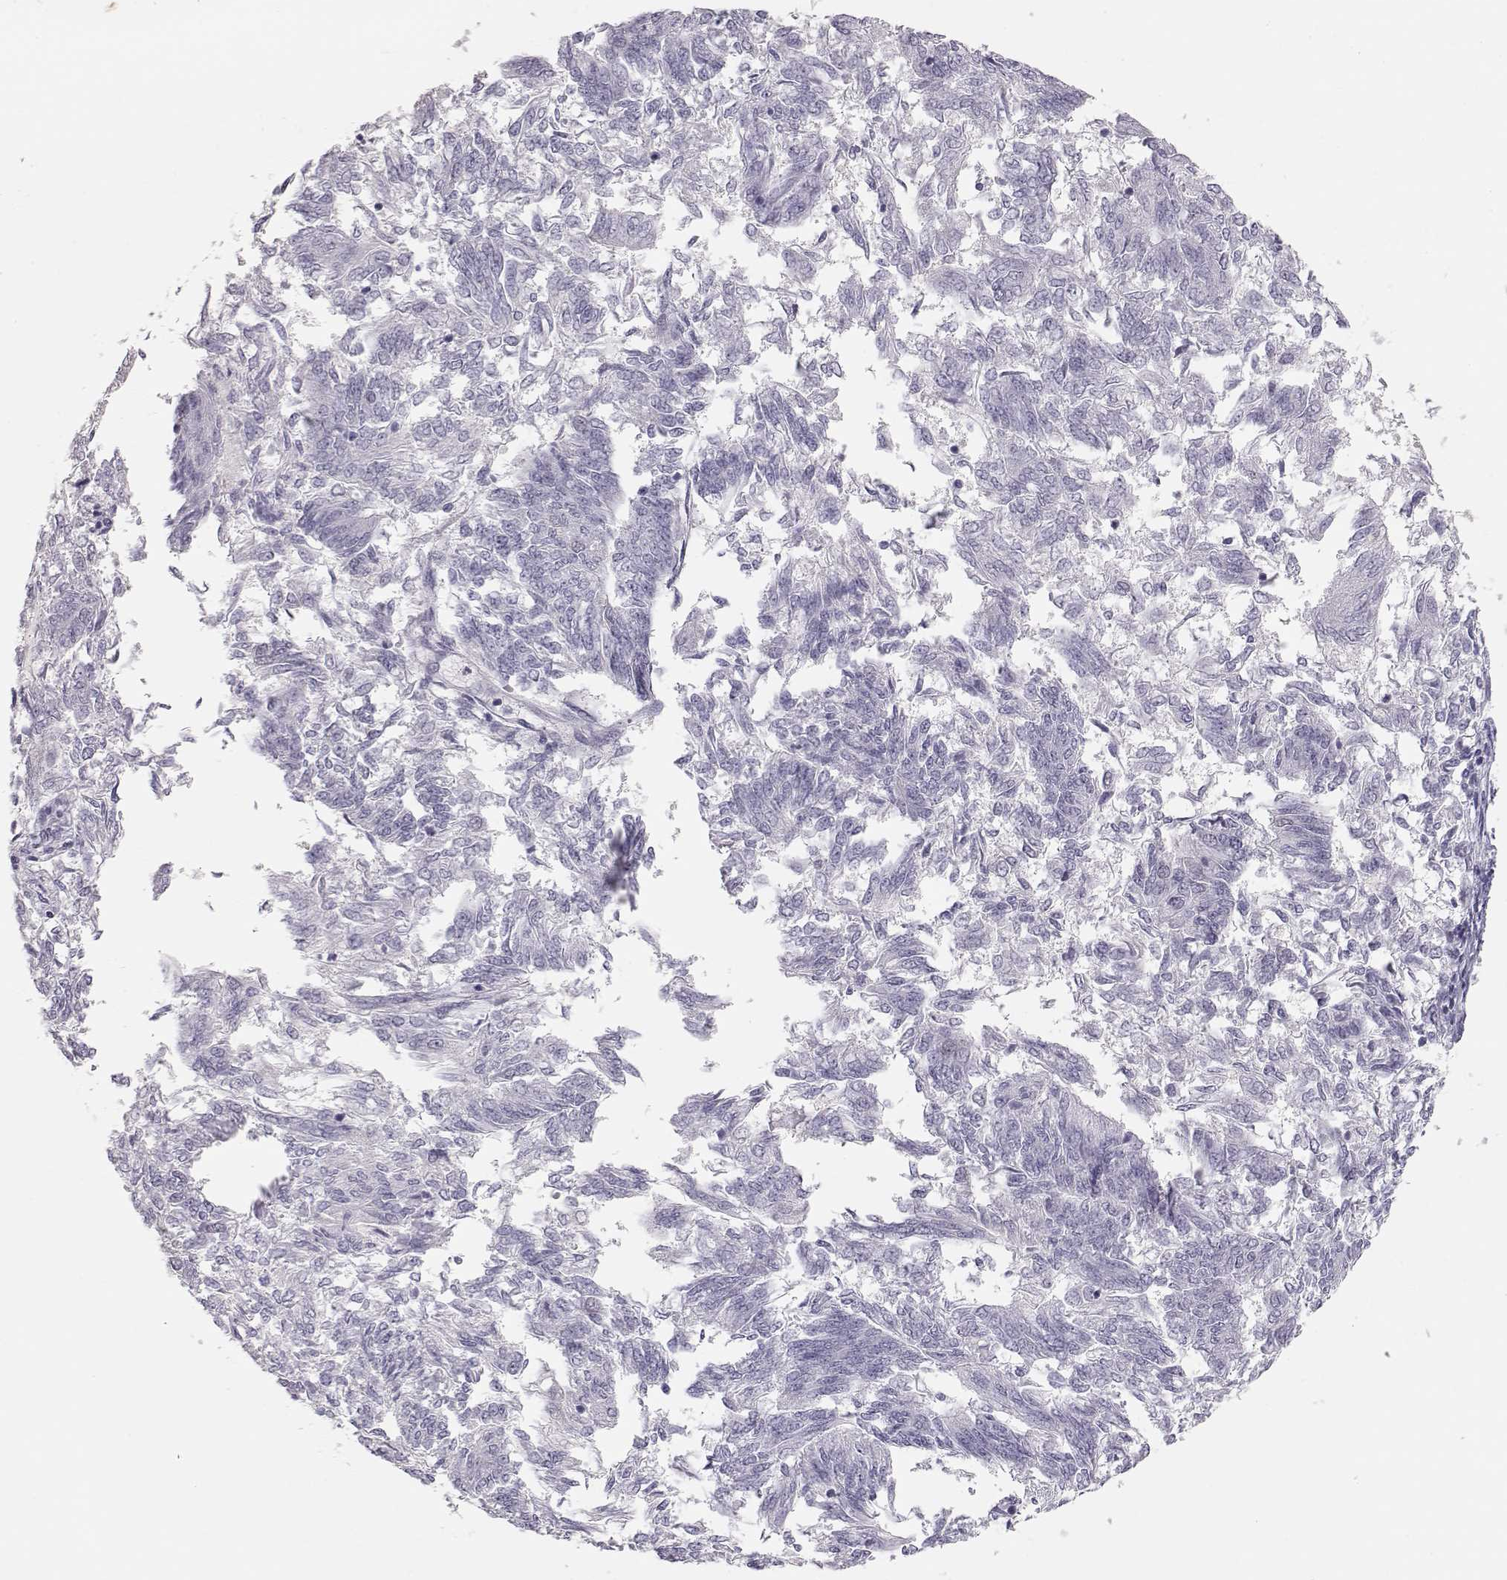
{"staining": {"intensity": "negative", "quantity": "none", "location": "none"}, "tissue": "endometrial cancer", "cell_type": "Tumor cells", "image_type": "cancer", "snomed": [{"axis": "morphology", "description": "Adenocarcinoma, NOS"}, {"axis": "topography", "description": "Endometrium"}], "caption": "Tumor cells show no significant staining in adenocarcinoma (endometrial).", "gene": "FAM205A", "patient": {"sex": "female", "age": 58}}